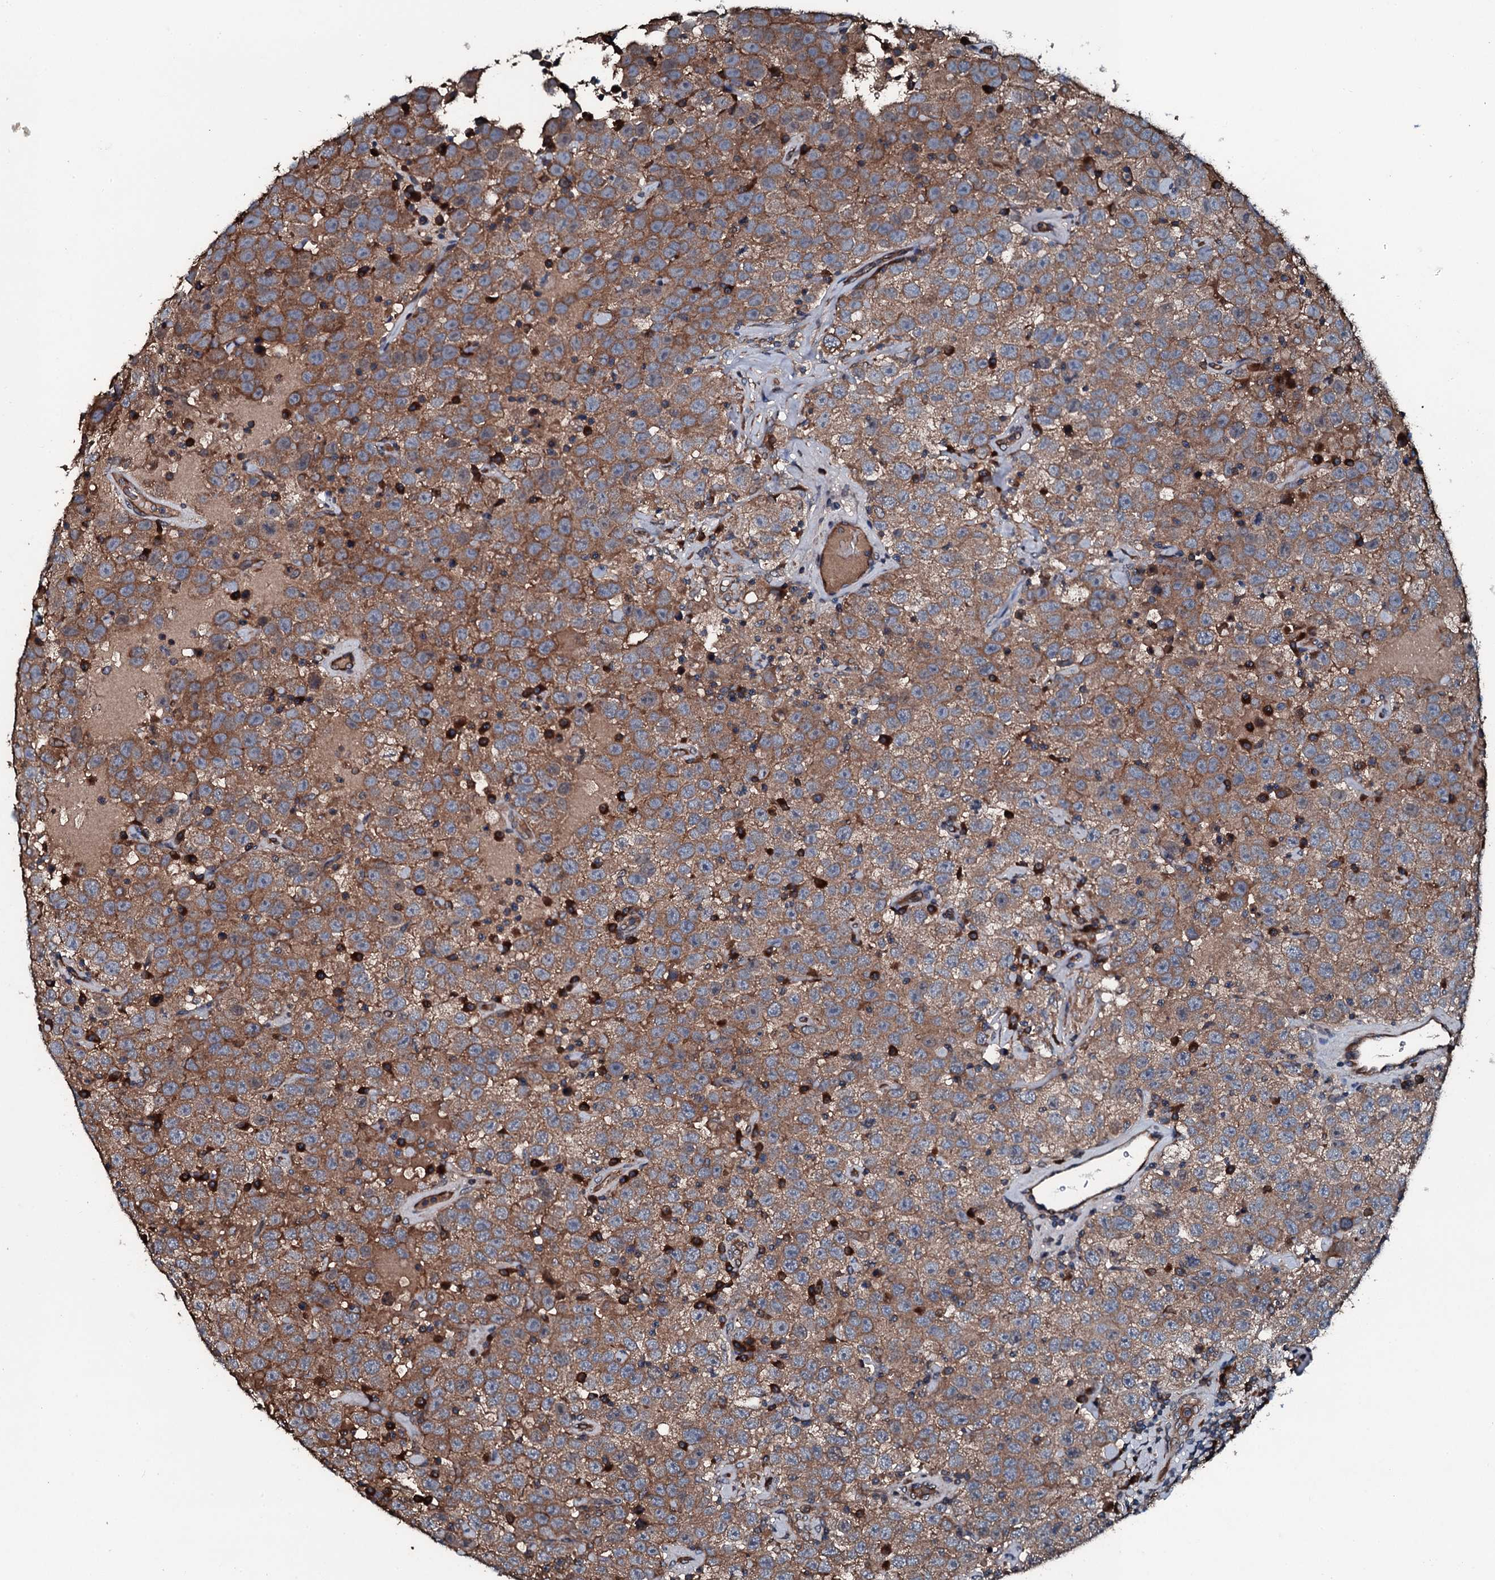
{"staining": {"intensity": "moderate", "quantity": ">75%", "location": "cytoplasmic/membranous"}, "tissue": "testis cancer", "cell_type": "Tumor cells", "image_type": "cancer", "snomed": [{"axis": "morphology", "description": "Seminoma, NOS"}, {"axis": "topography", "description": "Testis"}], "caption": "A medium amount of moderate cytoplasmic/membranous expression is seen in about >75% of tumor cells in testis cancer tissue.", "gene": "AARS1", "patient": {"sex": "male", "age": 41}}